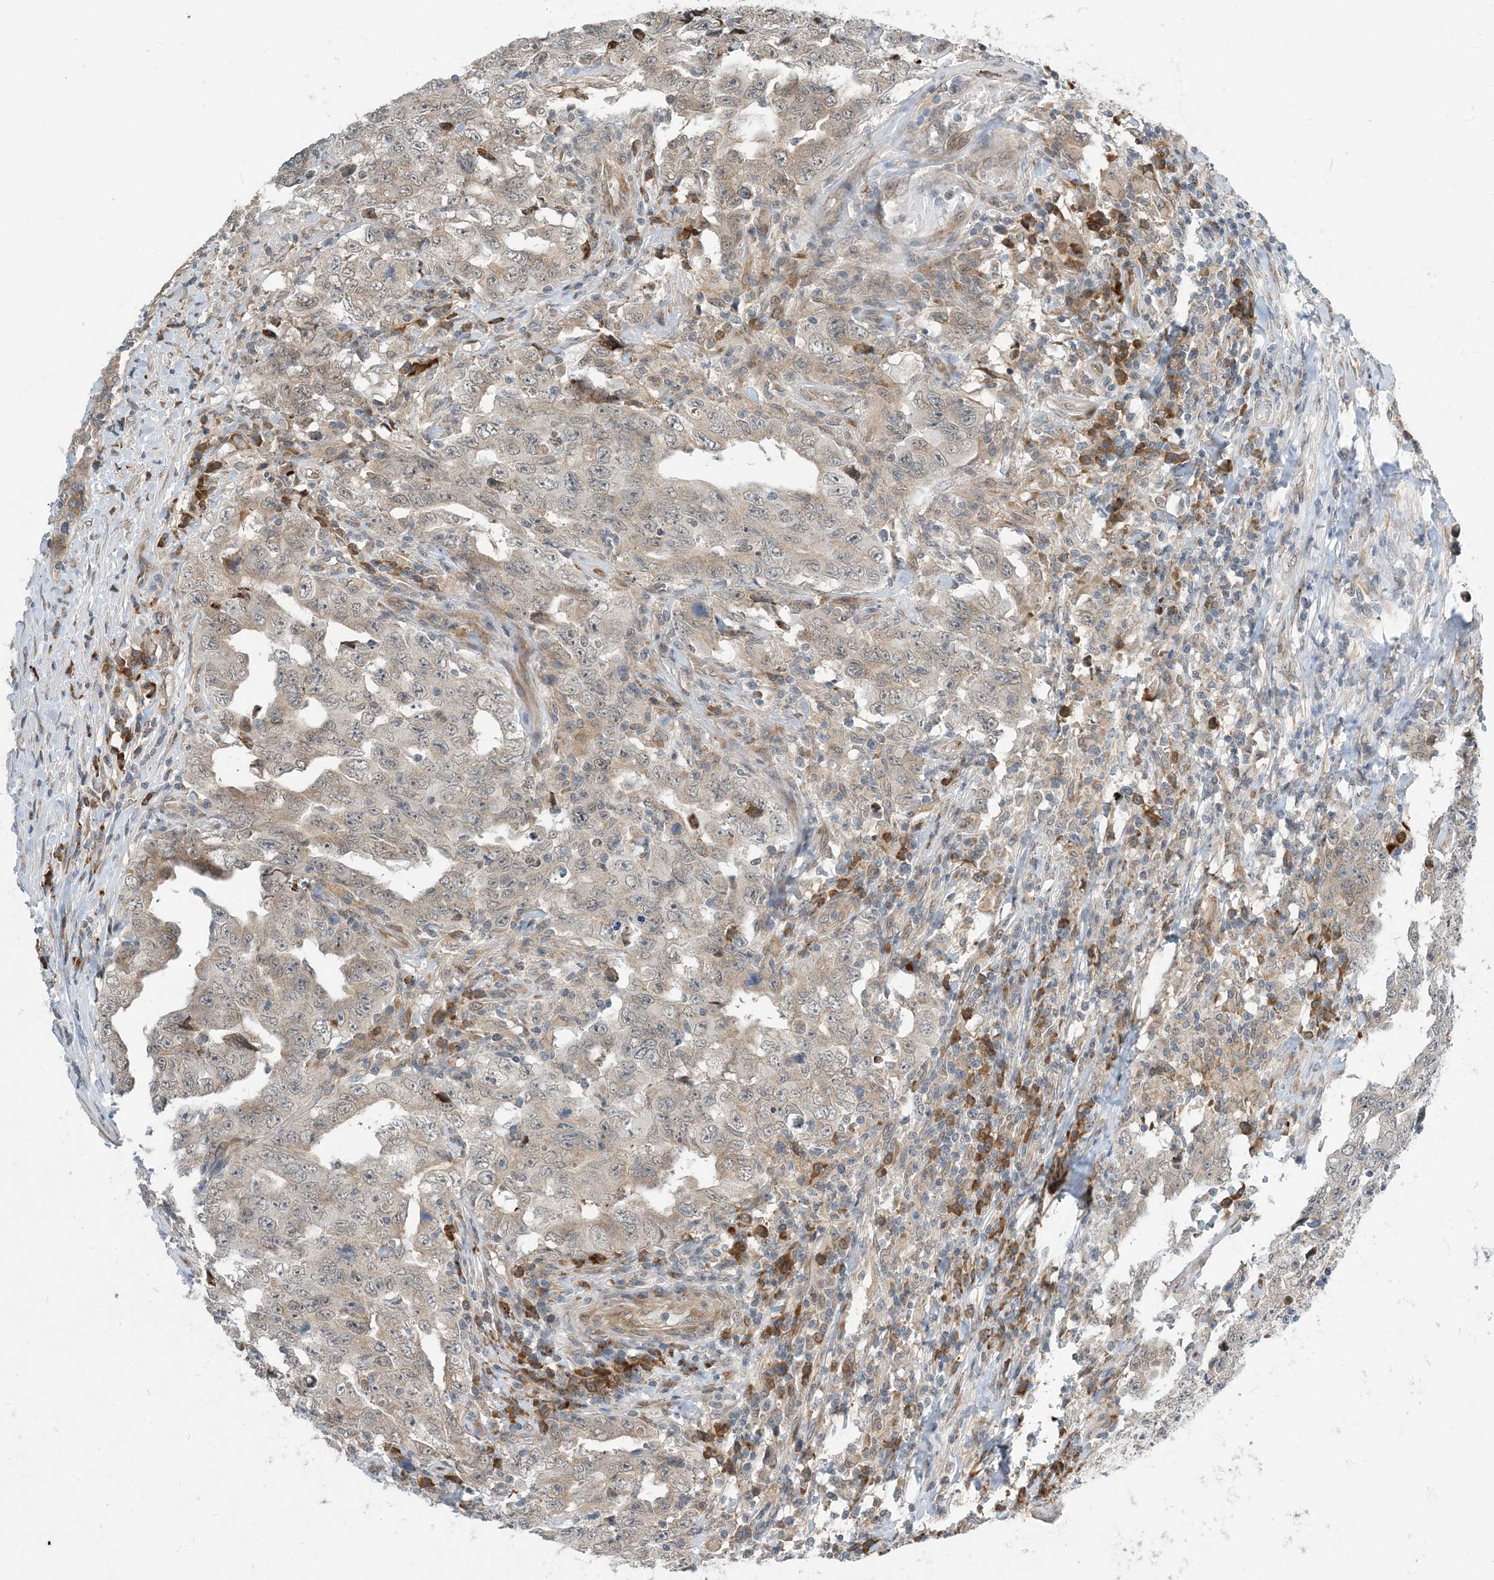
{"staining": {"intensity": "weak", "quantity": "25%-75%", "location": "cytoplasmic/membranous"}, "tissue": "testis cancer", "cell_type": "Tumor cells", "image_type": "cancer", "snomed": [{"axis": "morphology", "description": "Carcinoma, Embryonal, NOS"}, {"axis": "topography", "description": "Testis"}], "caption": "Embryonal carcinoma (testis) was stained to show a protein in brown. There is low levels of weak cytoplasmic/membranous staining in about 25%-75% of tumor cells. (DAB (3,3'-diaminobenzidine) IHC, brown staining for protein, blue staining for nuclei).", "gene": "PHOSPHO2", "patient": {"sex": "male", "age": 26}}